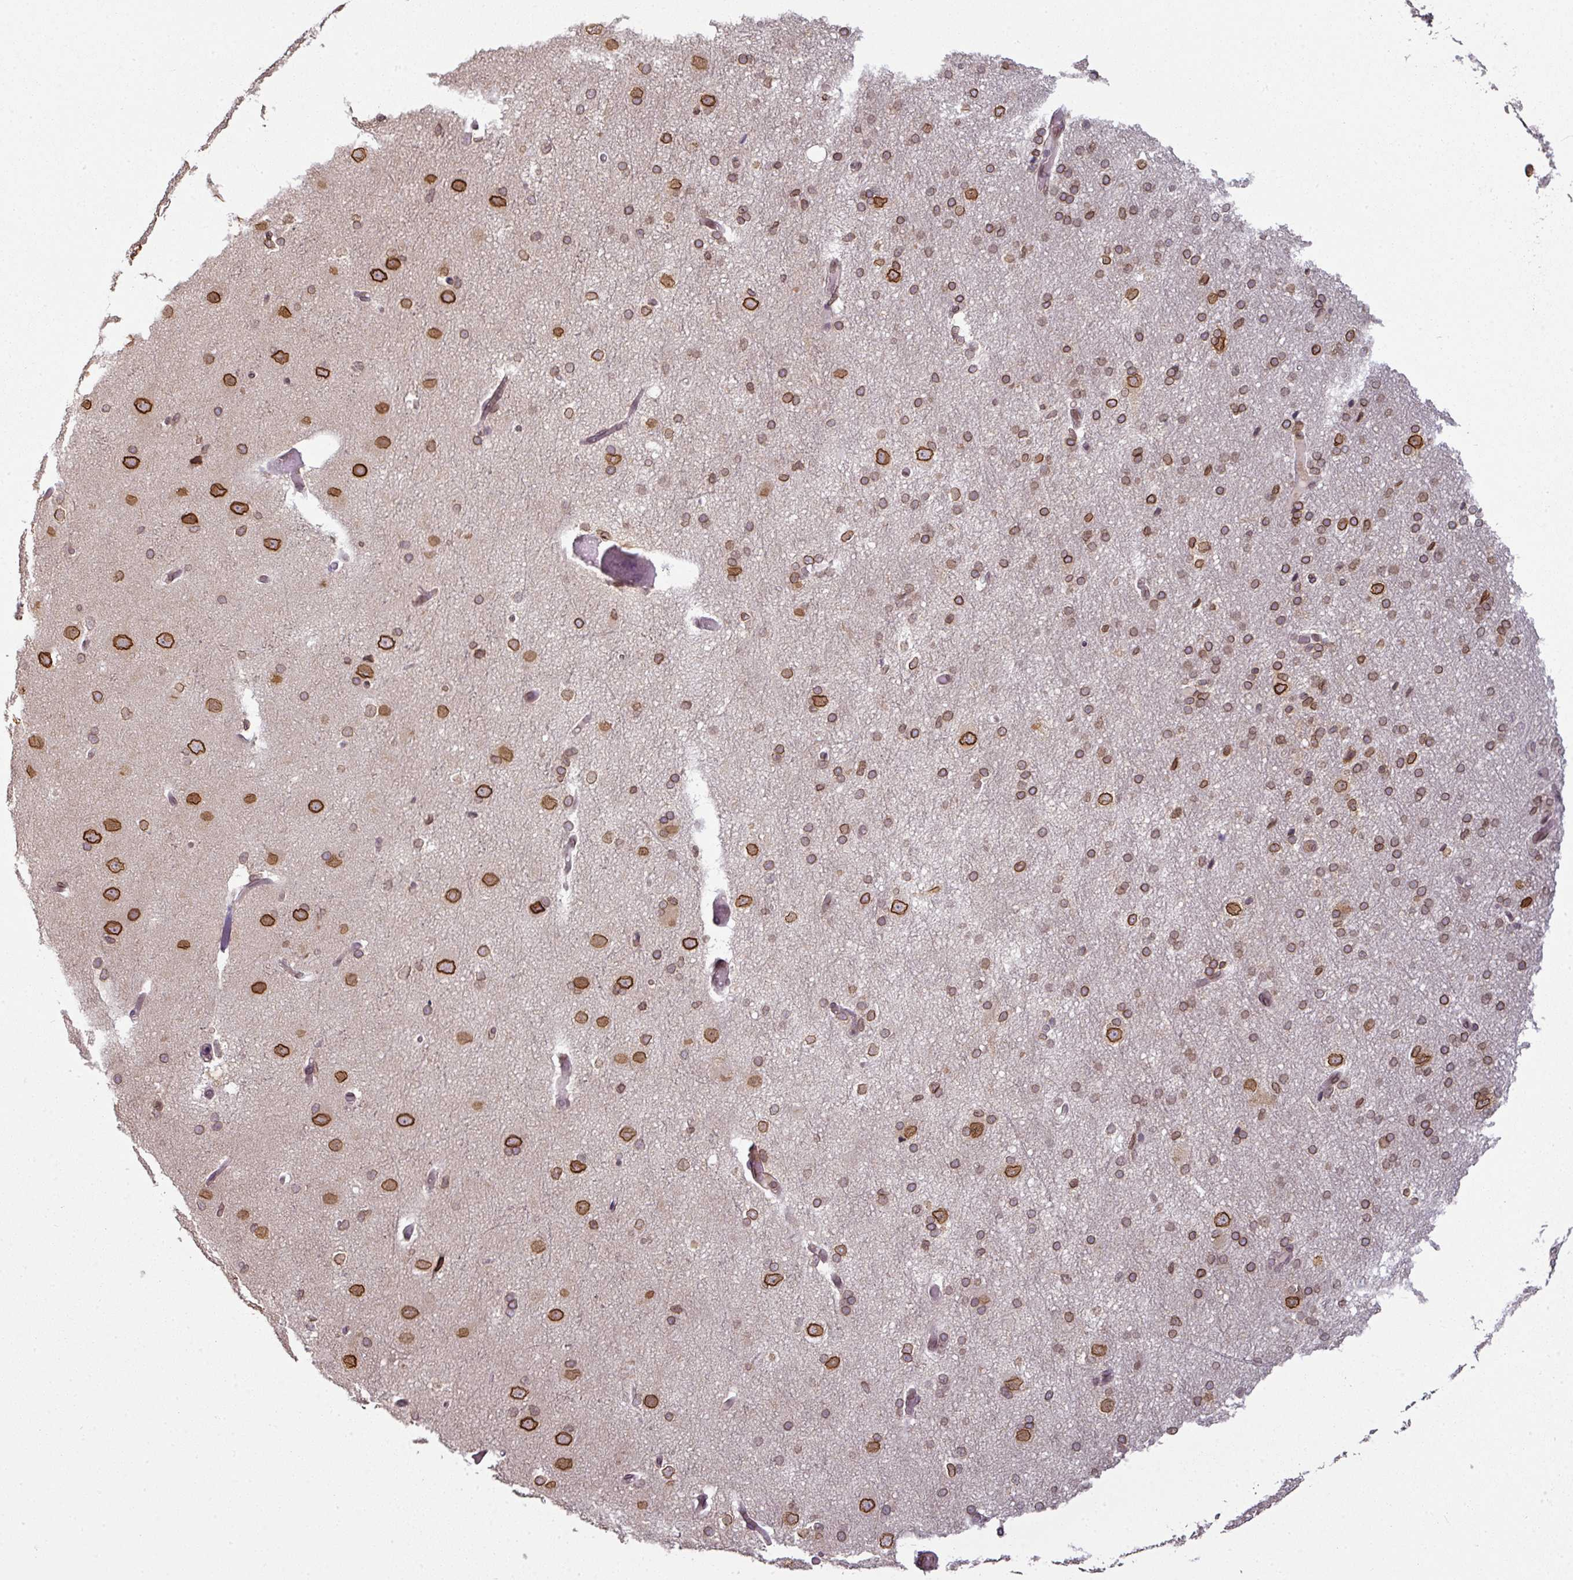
{"staining": {"intensity": "moderate", "quantity": "25%-75%", "location": "cytoplasmic/membranous,nuclear"}, "tissue": "cerebral cortex", "cell_type": "Endothelial cells", "image_type": "normal", "snomed": [{"axis": "morphology", "description": "Normal tissue, NOS"}, {"axis": "morphology", "description": "Inflammation, NOS"}, {"axis": "topography", "description": "Cerebral cortex"}], "caption": "About 25%-75% of endothelial cells in unremarkable human cerebral cortex exhibit moderate cytoplasmic/membranous,nuclear protein expression as visualized by brown immunohistochemical staining.", "gene": "RANGAP1", "patient": {"sex": "male", "age": 6}}